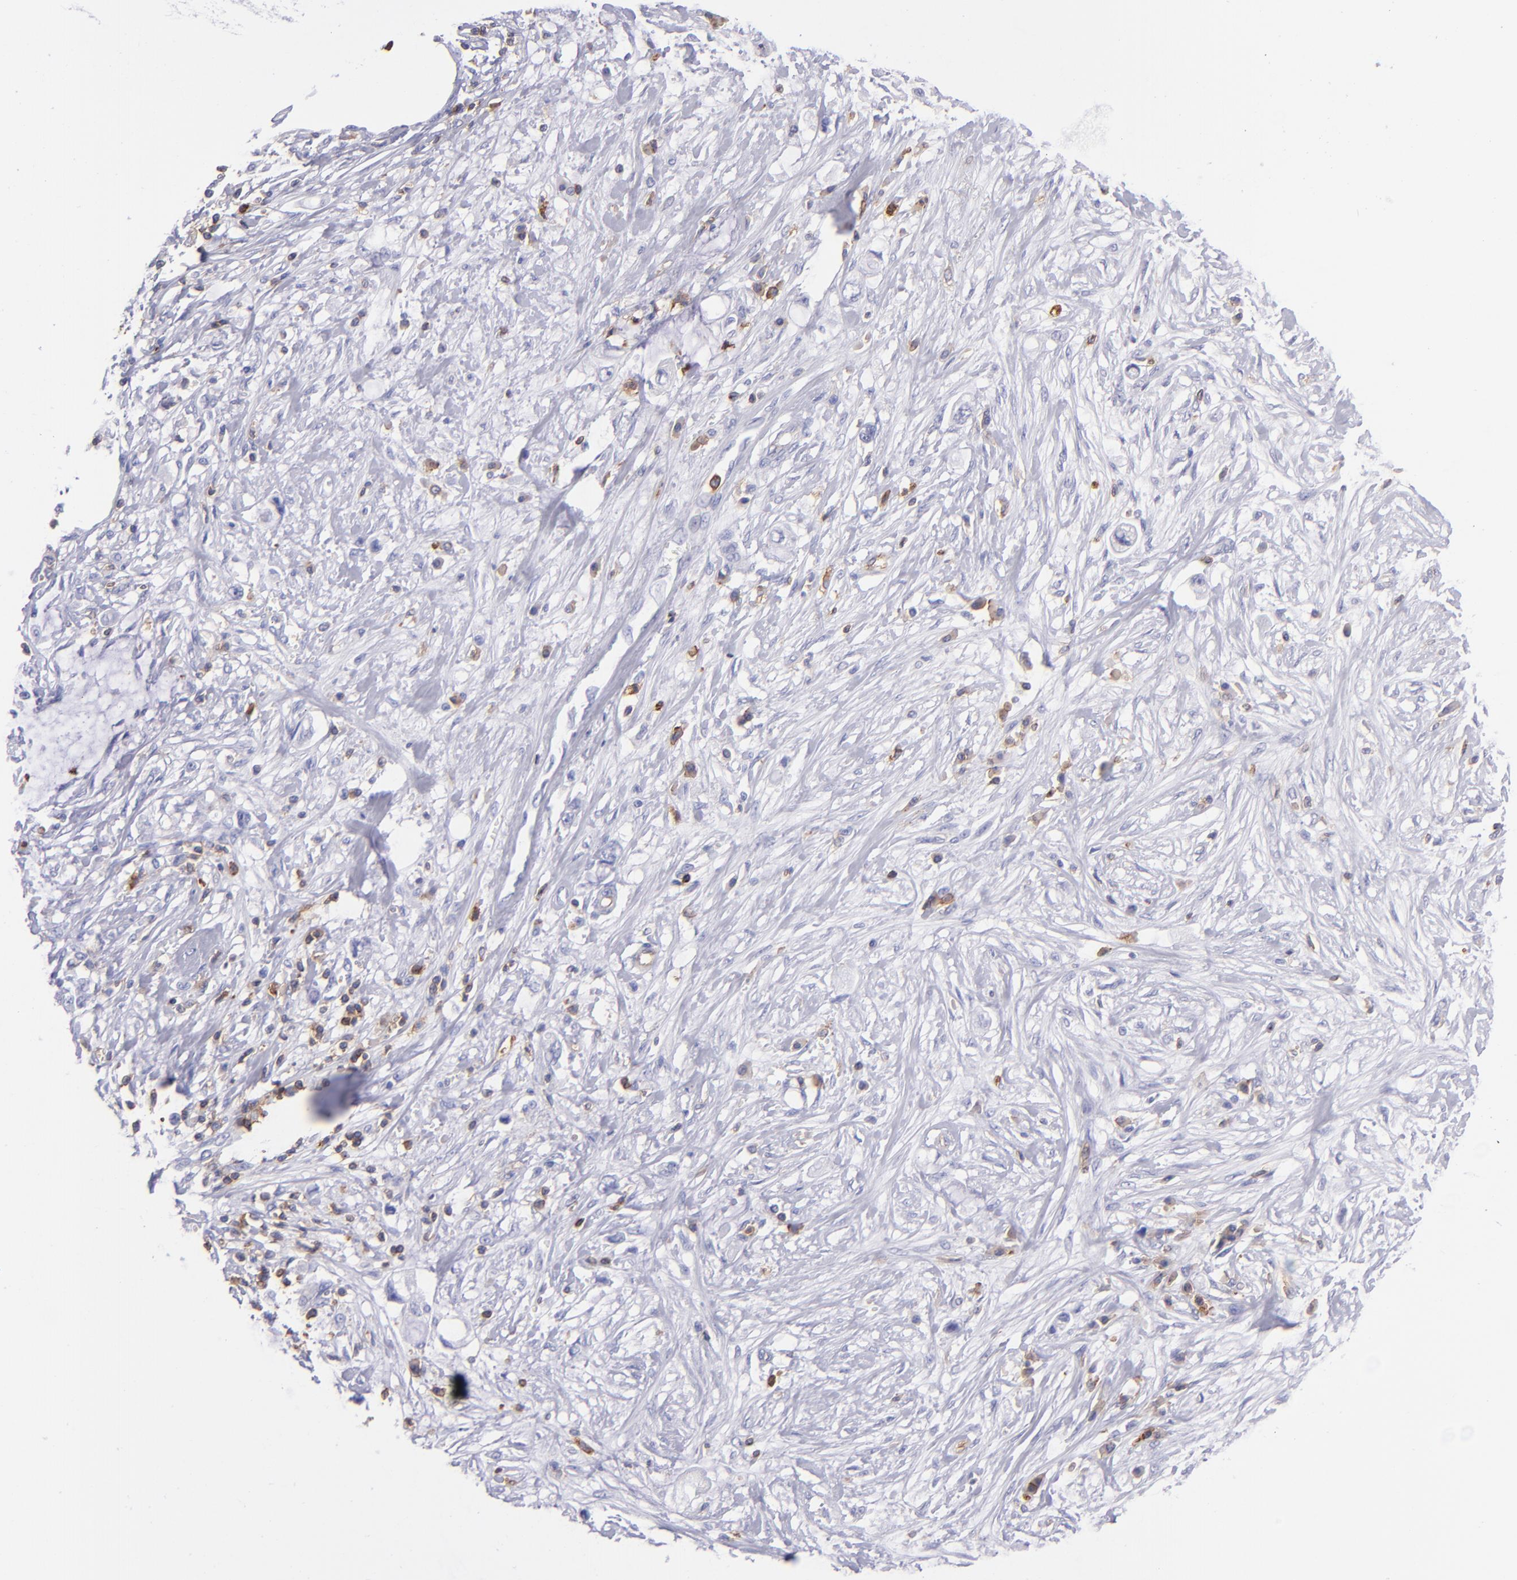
{"staining": {"intensity": "negative", "quantity": "none", "location": "none"}, "tissue": "pancreatic cancer", "cell_type": "Tumor cells", "image_type": "cancer", "snomed": [{"axis": "morphology", "description": "Adenocarcinoma, NOS"}, {"axis": "topography", "description": "Pancreas"}, {"axis": "topography", "description": "Stomach, upper"}], "caption": "Tumor cells are negative for brown protein staining in pancreatic adenocarcinoma. The staining is performed using DAB (3,3'-diaminobenzidine) brown chromogen with nuclei counter-stained in using hematoxylin.", "gene": "ICAM3", "patient": {"sex": "male", "age": 77}}